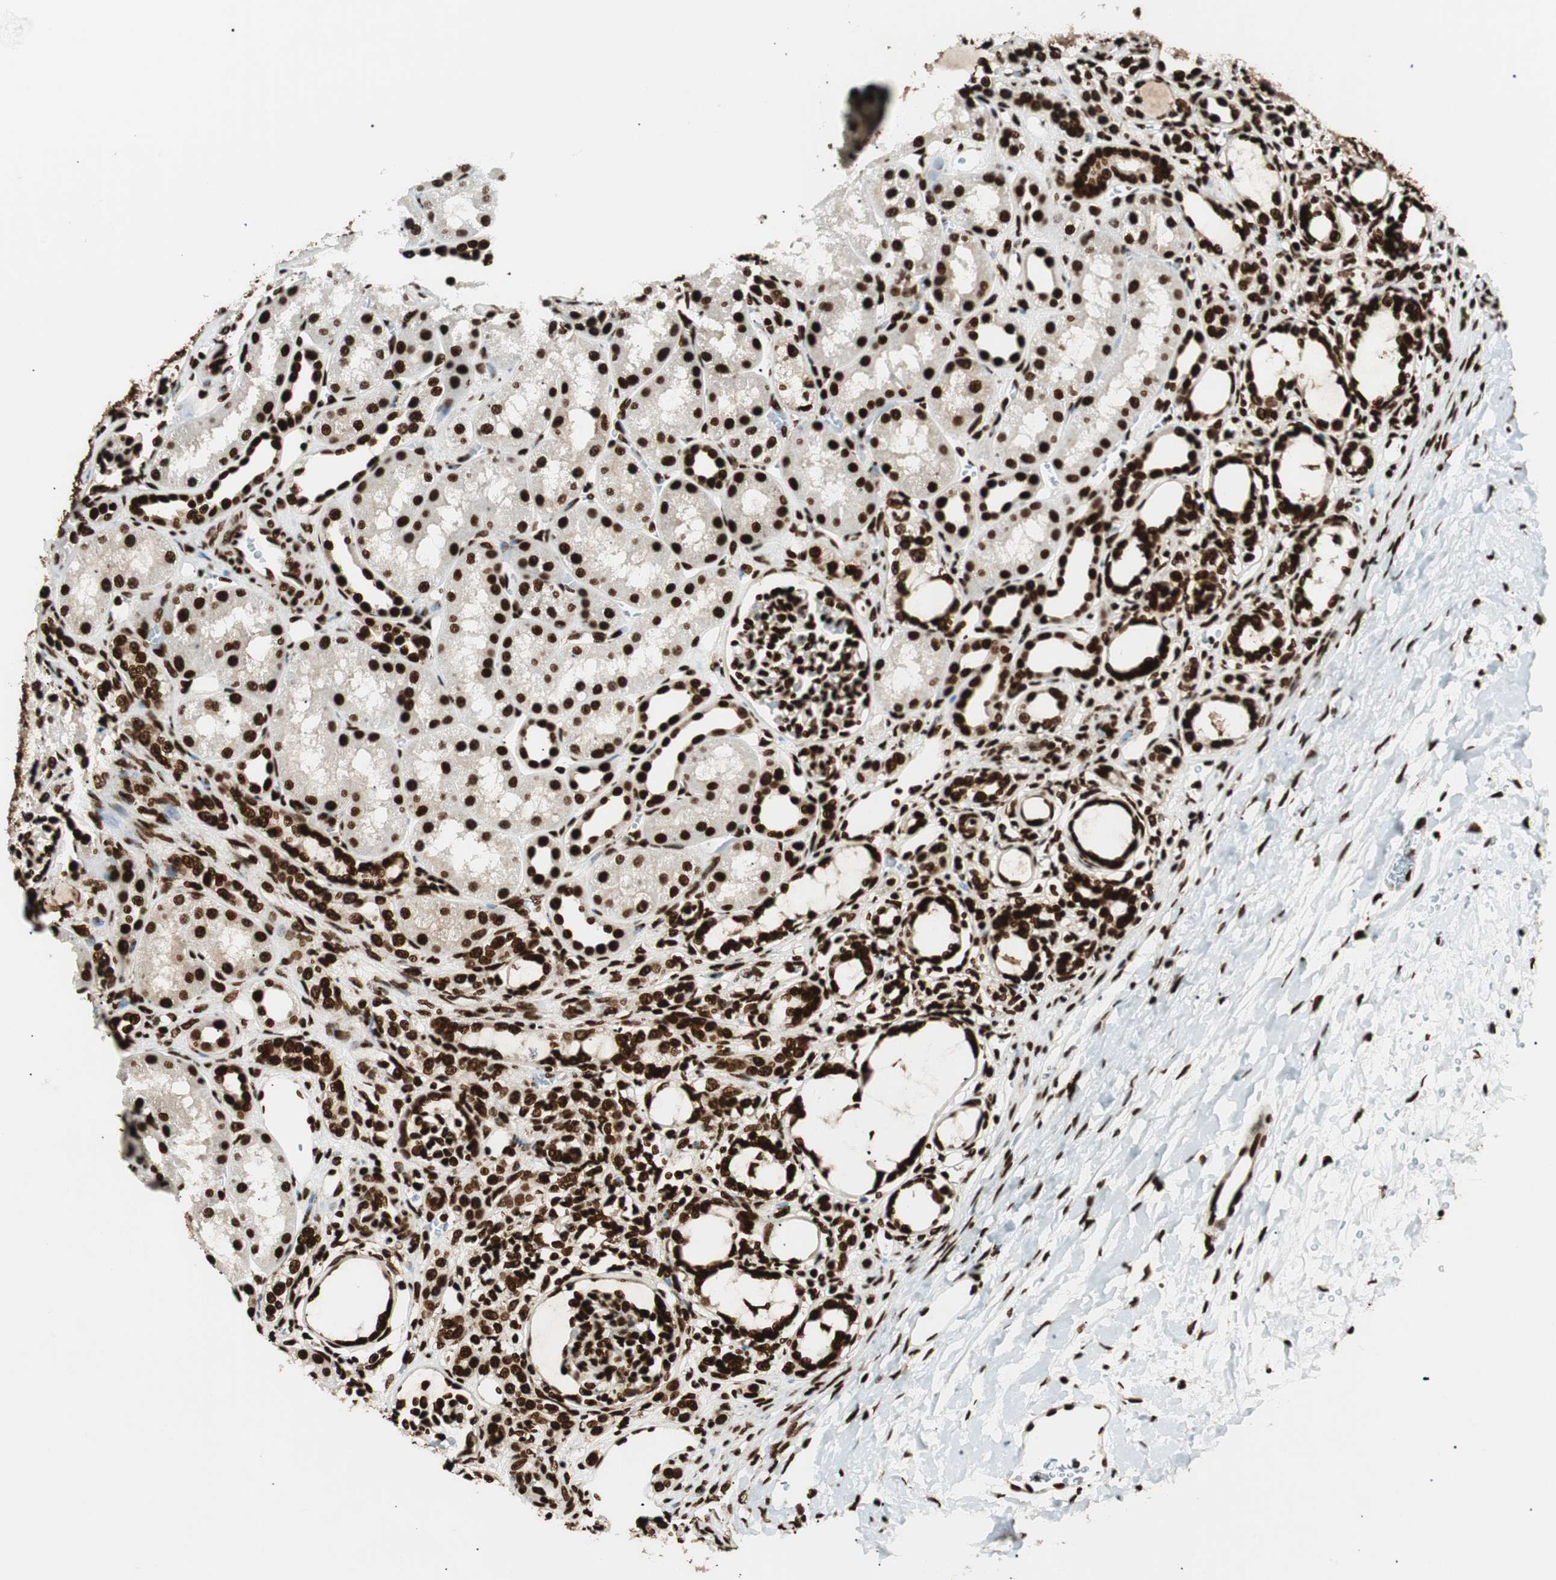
{"staining": {"intensity": "strong", "quantity": ">75%", "location": "nuclear"}, "tissue": "kidney", "cell_type": "Cells in glomeruli", "image_type": "normal", "snomed": [{"axis": "morphology", "description": "Normal tissue, NOS"}, {"axis": "topography", "description": "Kidney"}], "caption": "A brown stain shows strong nuclear positivity of a protein in cells in glomeruli of normal human kidney. The protein is stained brown, and the nuclei are stained in blue (DAB (3,3'-diaminobenzidine) IHC with brightfield microscopy, high magnification).", "gene": "EWSR1", "patient": {"sex": "male", "age": 7}}